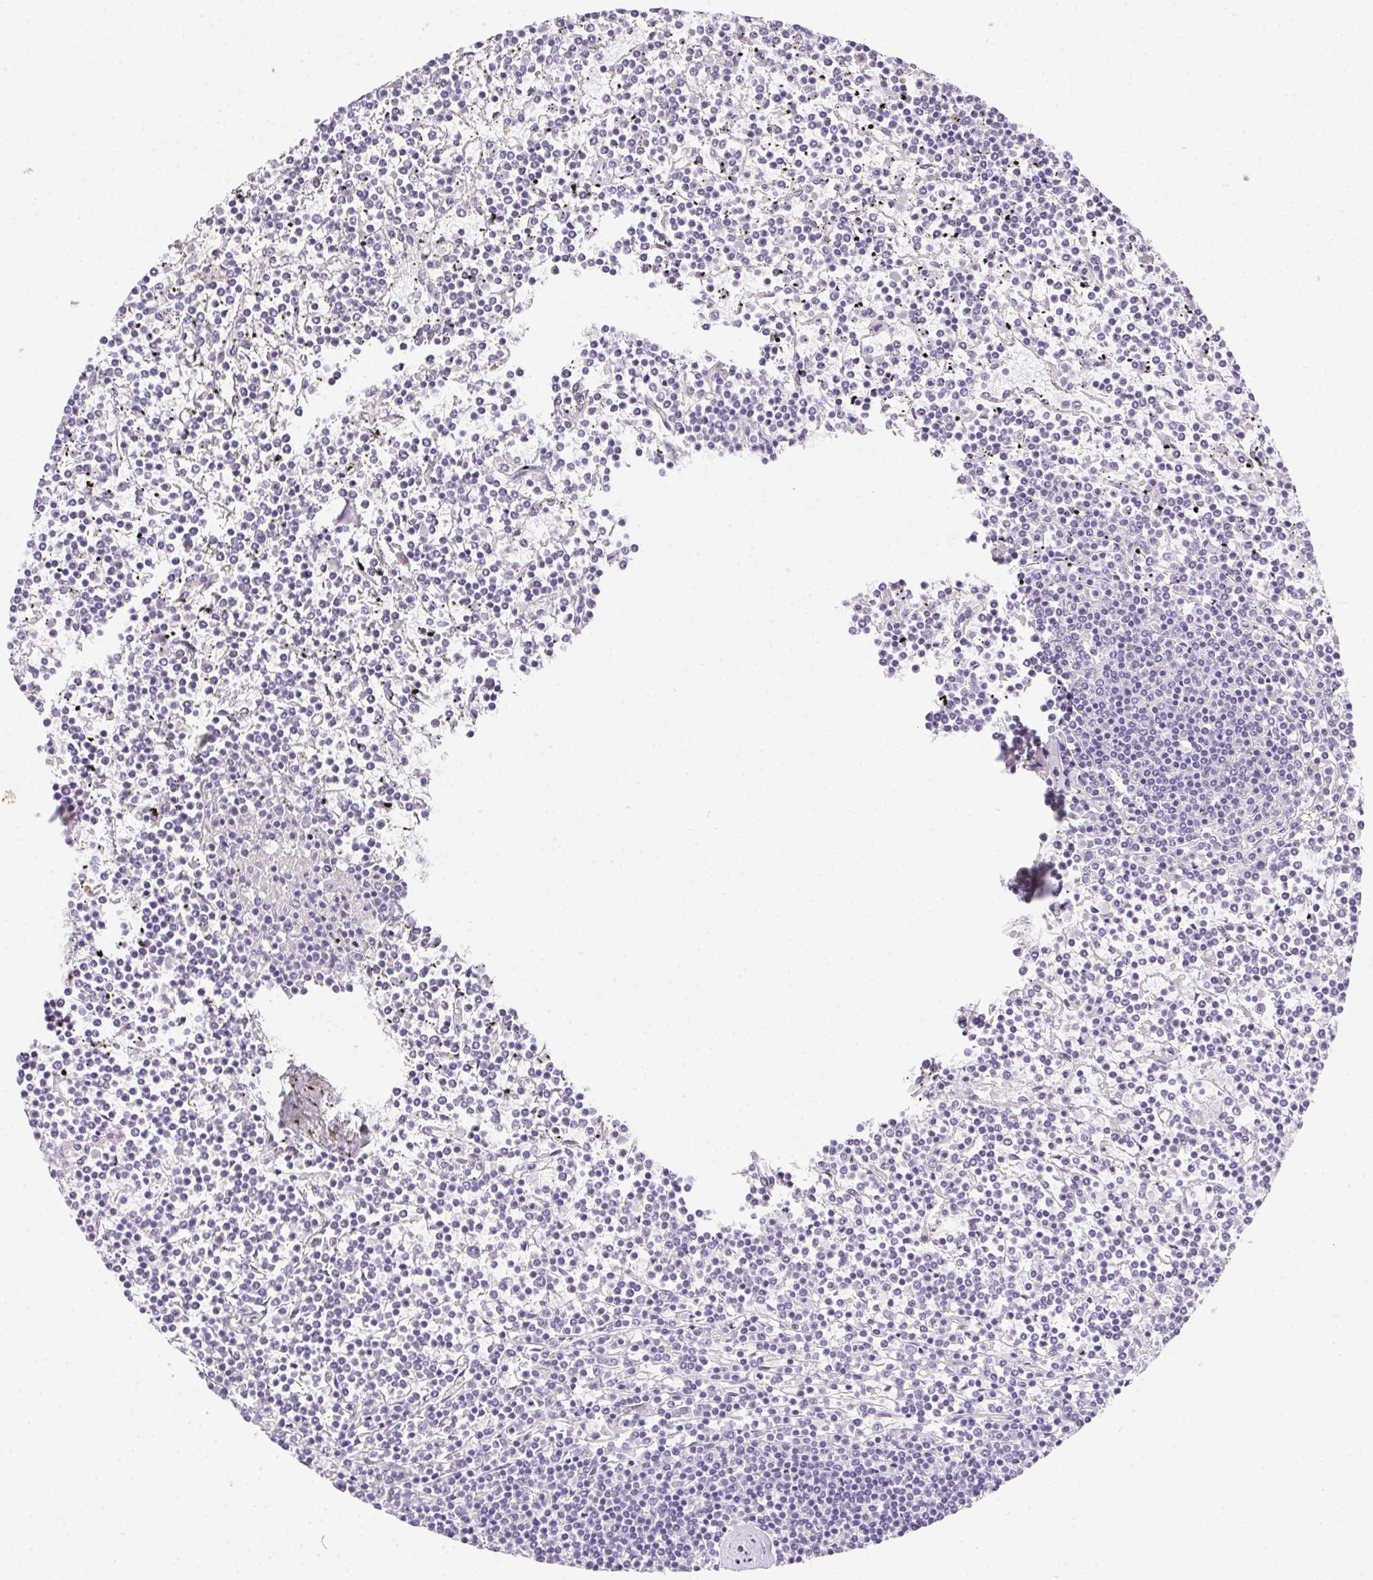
{"staining": {"intensity": "negative", "quantity": "none", "location": "none"}, "tissue": "lymphoma", "cell_type": "Tumor cells", "image_type": "cancer", "snomed": [{"axis": "morphology", "description": "Malignant lymphoma, non-Hodgkin's type, Low grade"}, {"axis": "topography", "description": "Spleen"}], "caption": "Immunohistochemical staining of human lymphoma exhibits no significant staining in tumor cells.", "gene": "MORC1", "patient": {"sex": "female", "age": 19}}